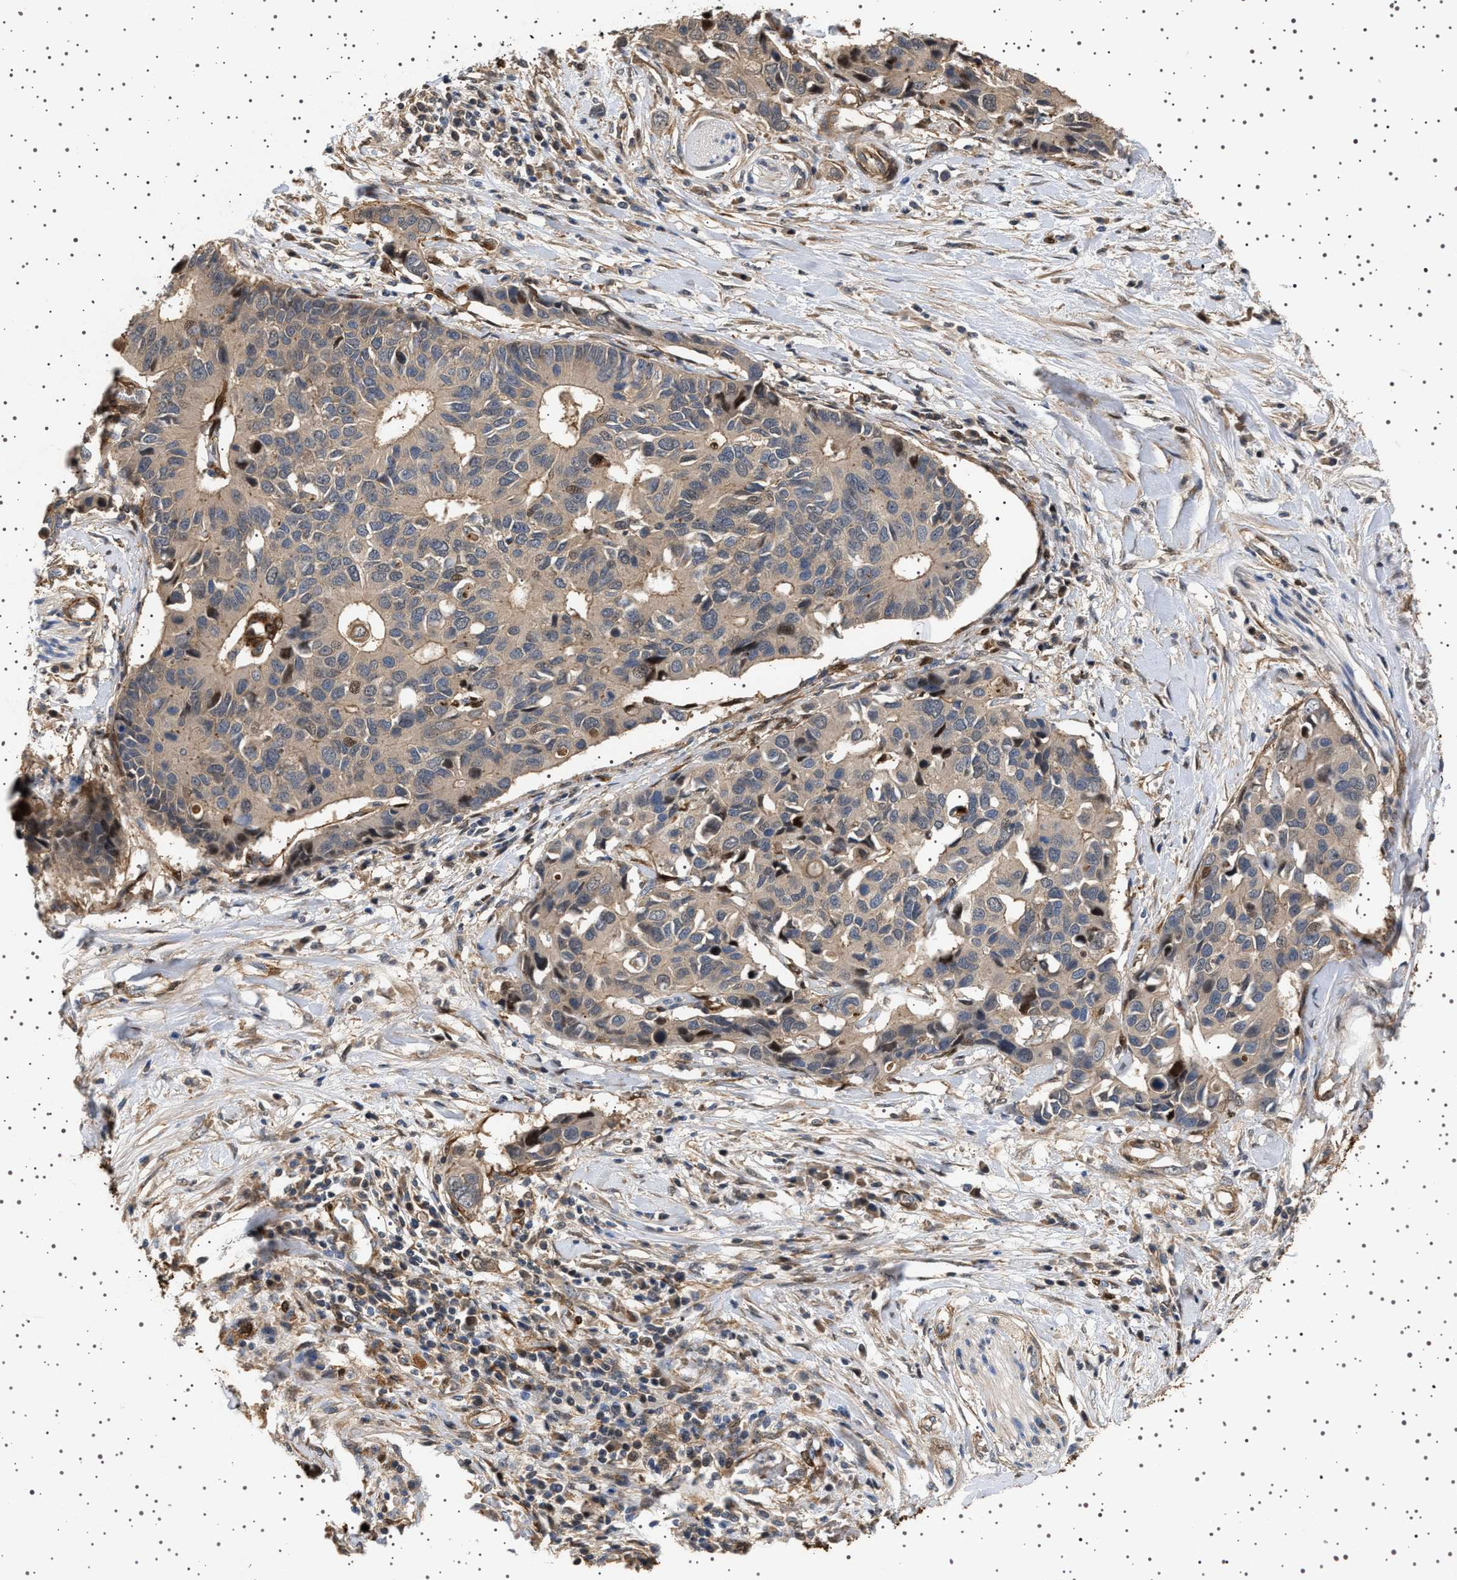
{"staining": {"intensity": "weak", "quantity": ">75%", "location": "cytoplasmic/membranous"}, "tissue": "pancreatic cancer", "cell_type": "Tumor cells", "image_type": "cancer", "snomed": [{"axis": "morphology", "description": "Adenocarcinoma, NOS"}, {"axis": "topography", "description": "Pancreas"}], "caption": "Immunohistochemistry (IHC) of human pancreatic cancer (adenocarcinoma) demonstrates low levels of weak cytoplasmic/membranous expression in about >75% of tumor cells. (brown staining indicates protein expression, while blue staining denotes nuclei).", "gene": "GUCY1B1", "patient": {"sex": "female", "age": 56}}